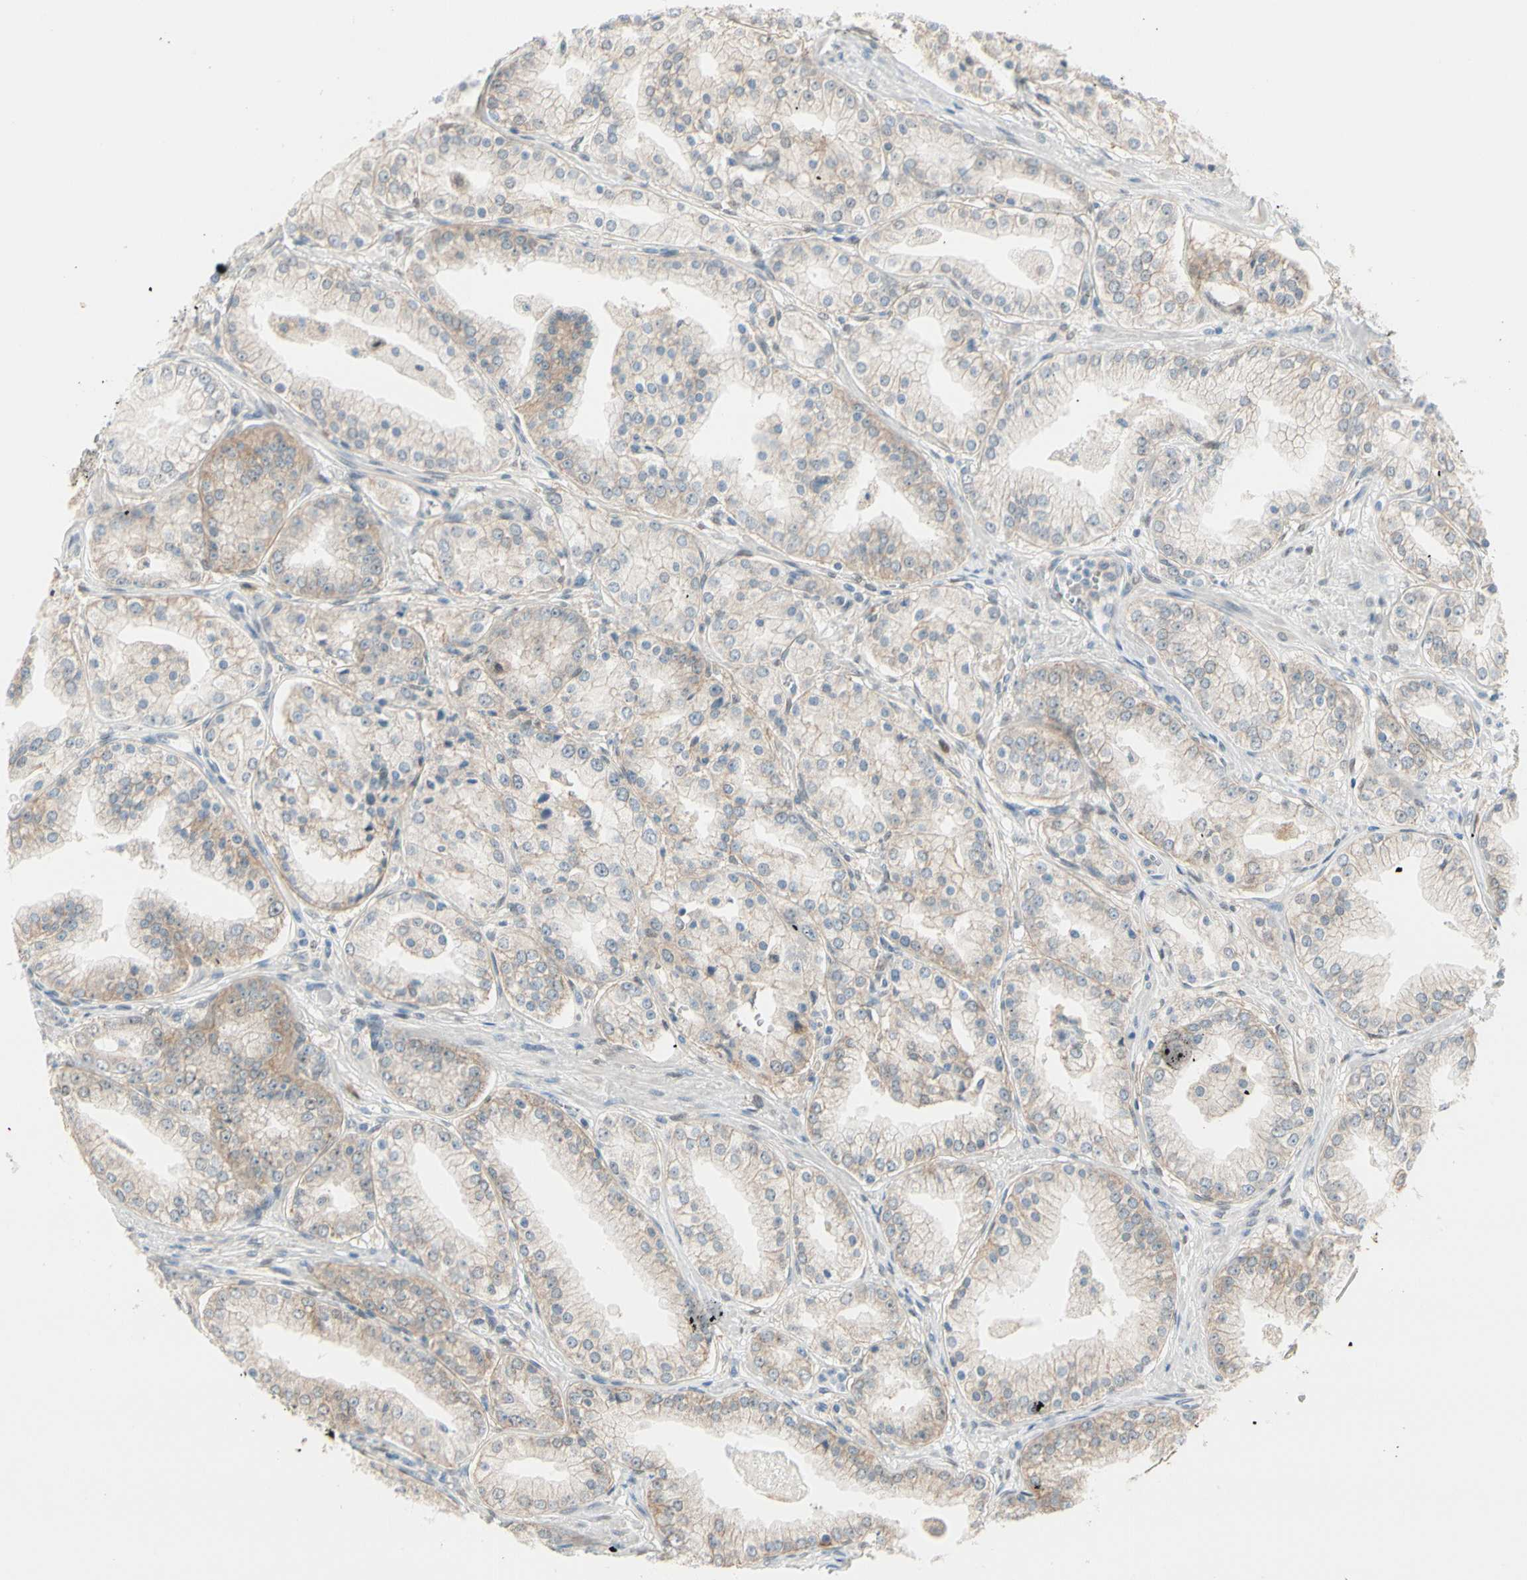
{"staining": {"intensity": "weak", "quantity": "25%-75%", "location": "cytoplasmic/membranous"}, "tissue": "prostate cancer", "cell_type": "Tumor cells", "image_type": "cancer", "snomed": [{"axis": "morphology", "description": "Adenocarcinoma, High grade"}, {"axis": "topography", "description": "Prostate"}], "caption": "Protein expression analysis of human prostate high-grade adenocarcinoma reveals weak cytoplasmic/membranous positivity in about 25%-75% of tumor cells. (Brightfield microscopy of DAB IHC at high magnification).", "gene": "PTTG1", "patient": {"sex": "male", "age": 61}}